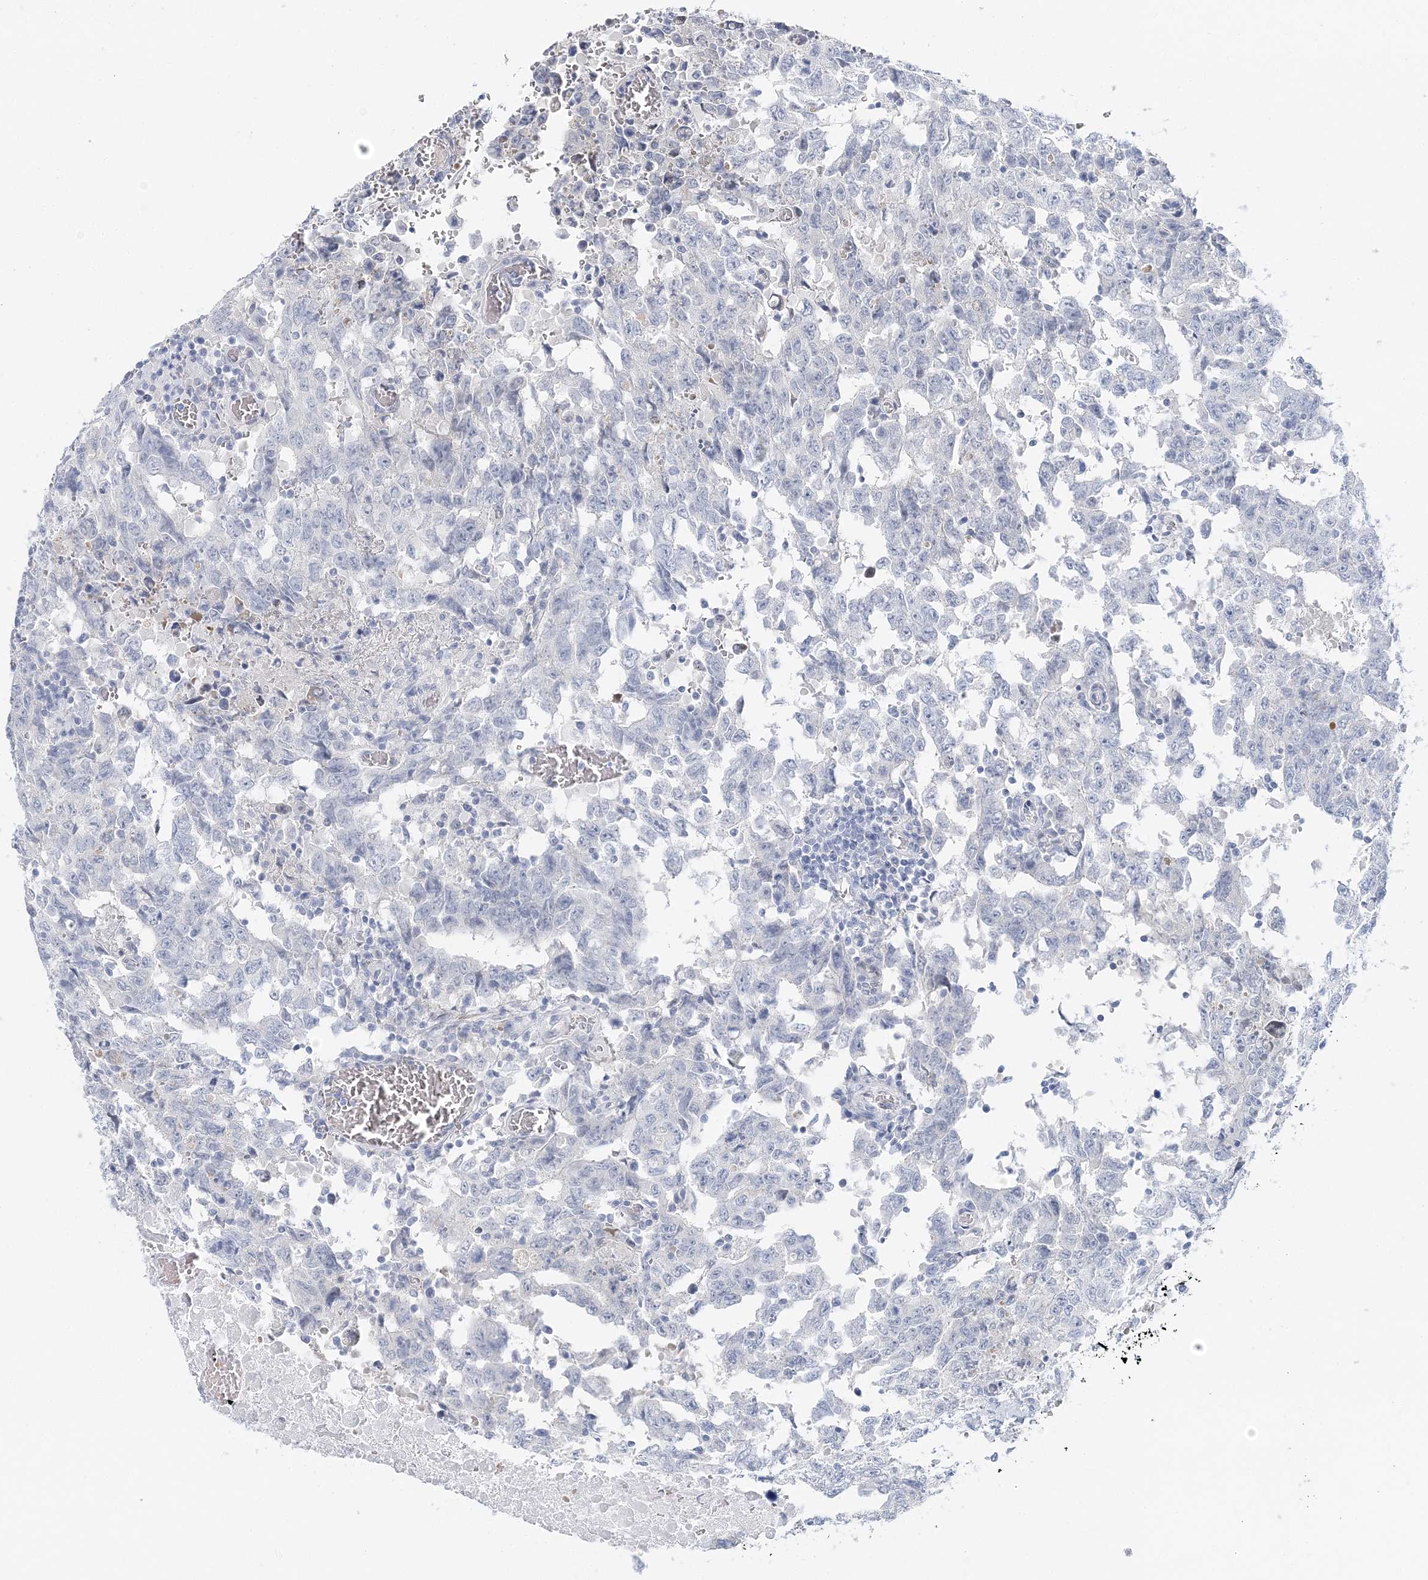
{"staining": {"intensity": "negative", "quantity": "none", "location": "none"}, "tissue": "testis cancer", "cell_type": "Tumor cells", "image_type": "cancer", "snomed": [{"axis": "morphology", "description": "Carcinoma, Embryonal, NOS"}, {"axis": "topography", "description": "Testis"}], "caption": "High power microscopy micrograph of an immunohistochemistry photomicrograph of embryonal carcinoma (testis), revealing no significant staining in tumor cells.", "gene": "VILL", "patient": {"sex": "male", "age": 26}}